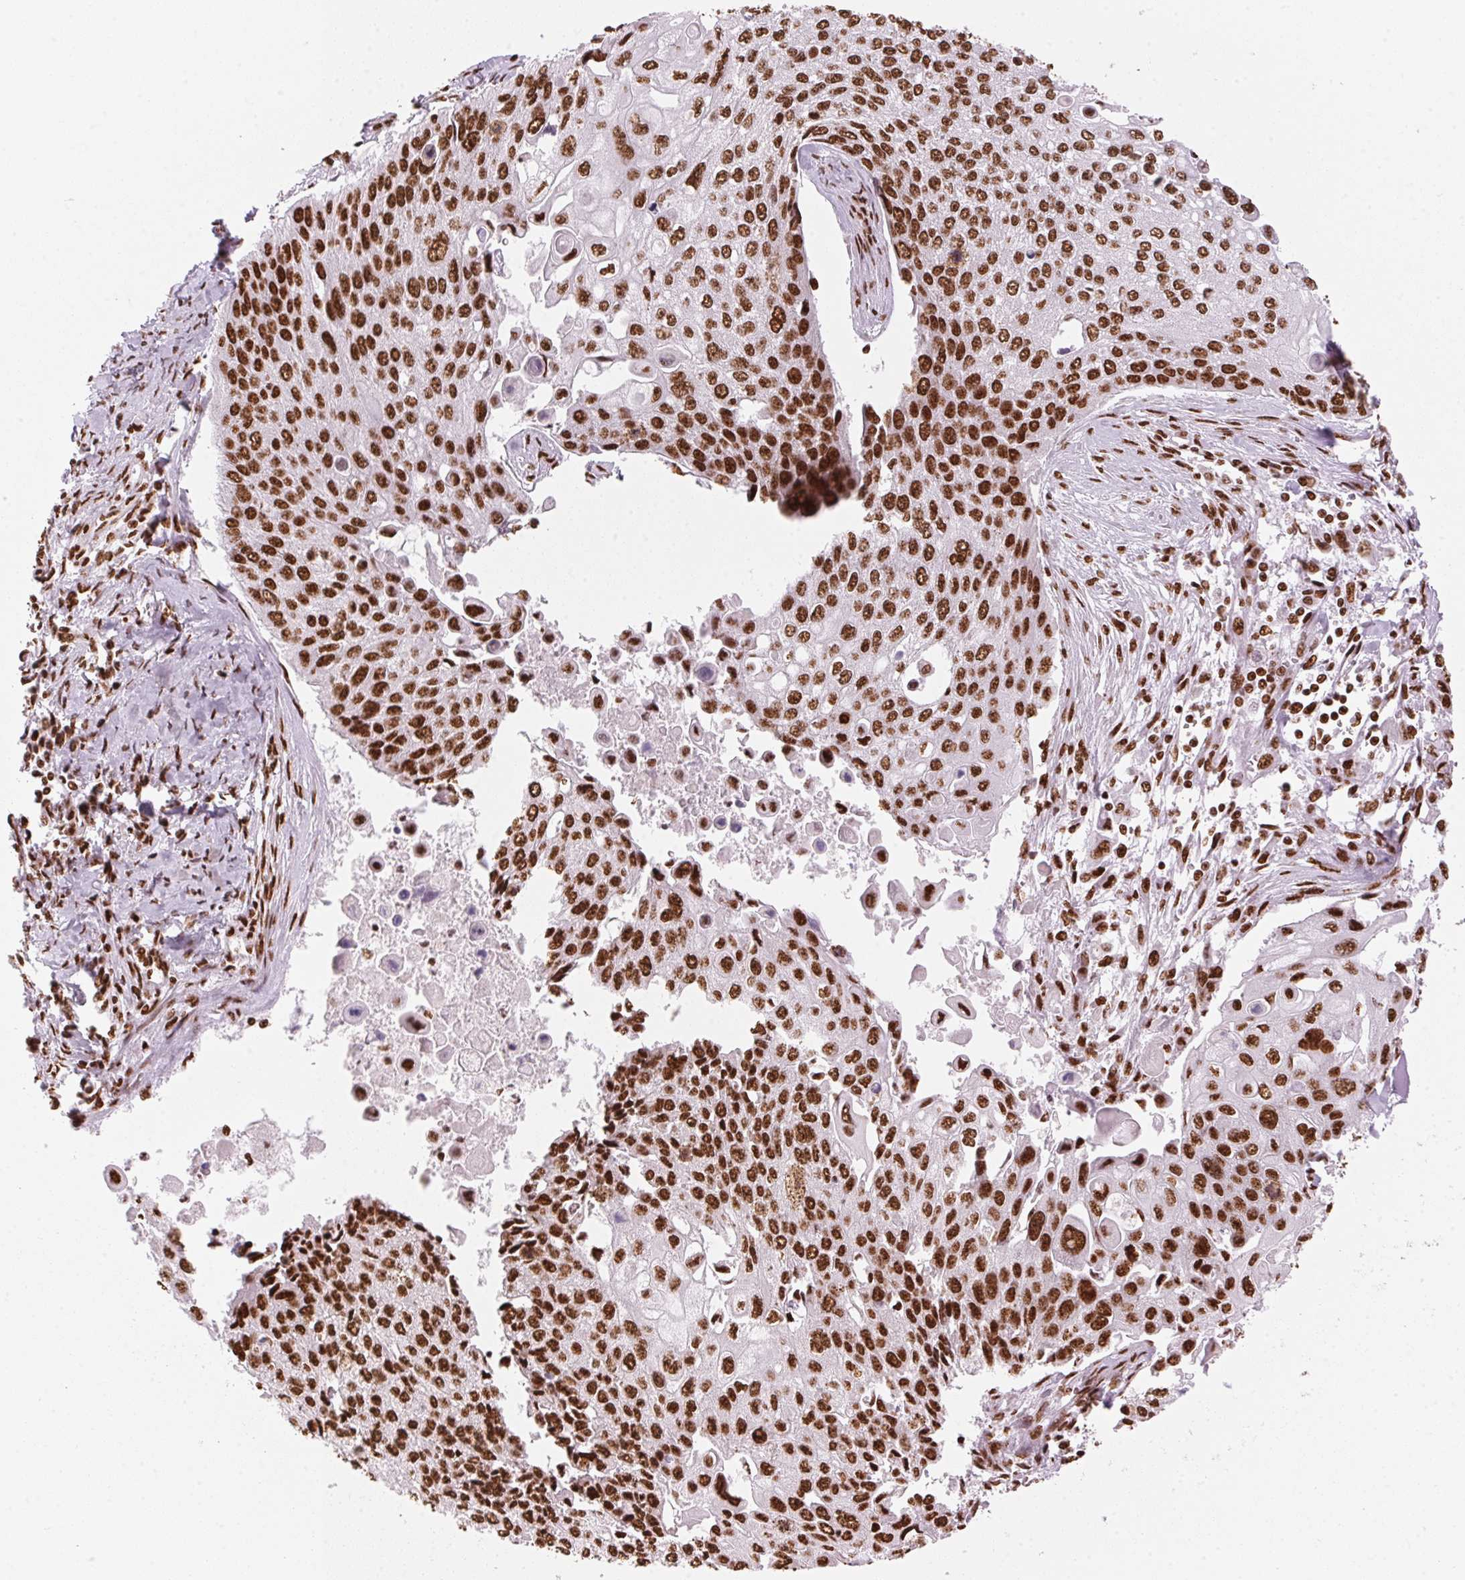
{"staining": {"intensity": "strong", "quantity": ">75%", "location": "nuclear"}, "tissue": "lung cancer", "cell_type": "Tumor cells", "image_type": "cancer", "snomed": [{"axis": "morphology", "description": "Squamous cell carcinoma, NOS"}, {"axis": "morphology", "description": "Squamous cell carcinoma, metastatic, NOS"}, {"axis": "topography", "description": "Lung"}], "caption": "Strong nuclear protein staining is identified in about >75% of tumor cells in lung cancer (squamous cell carcinoma).", "gene": "NXF1", "patient": {"sex": "male", "age": 63}}